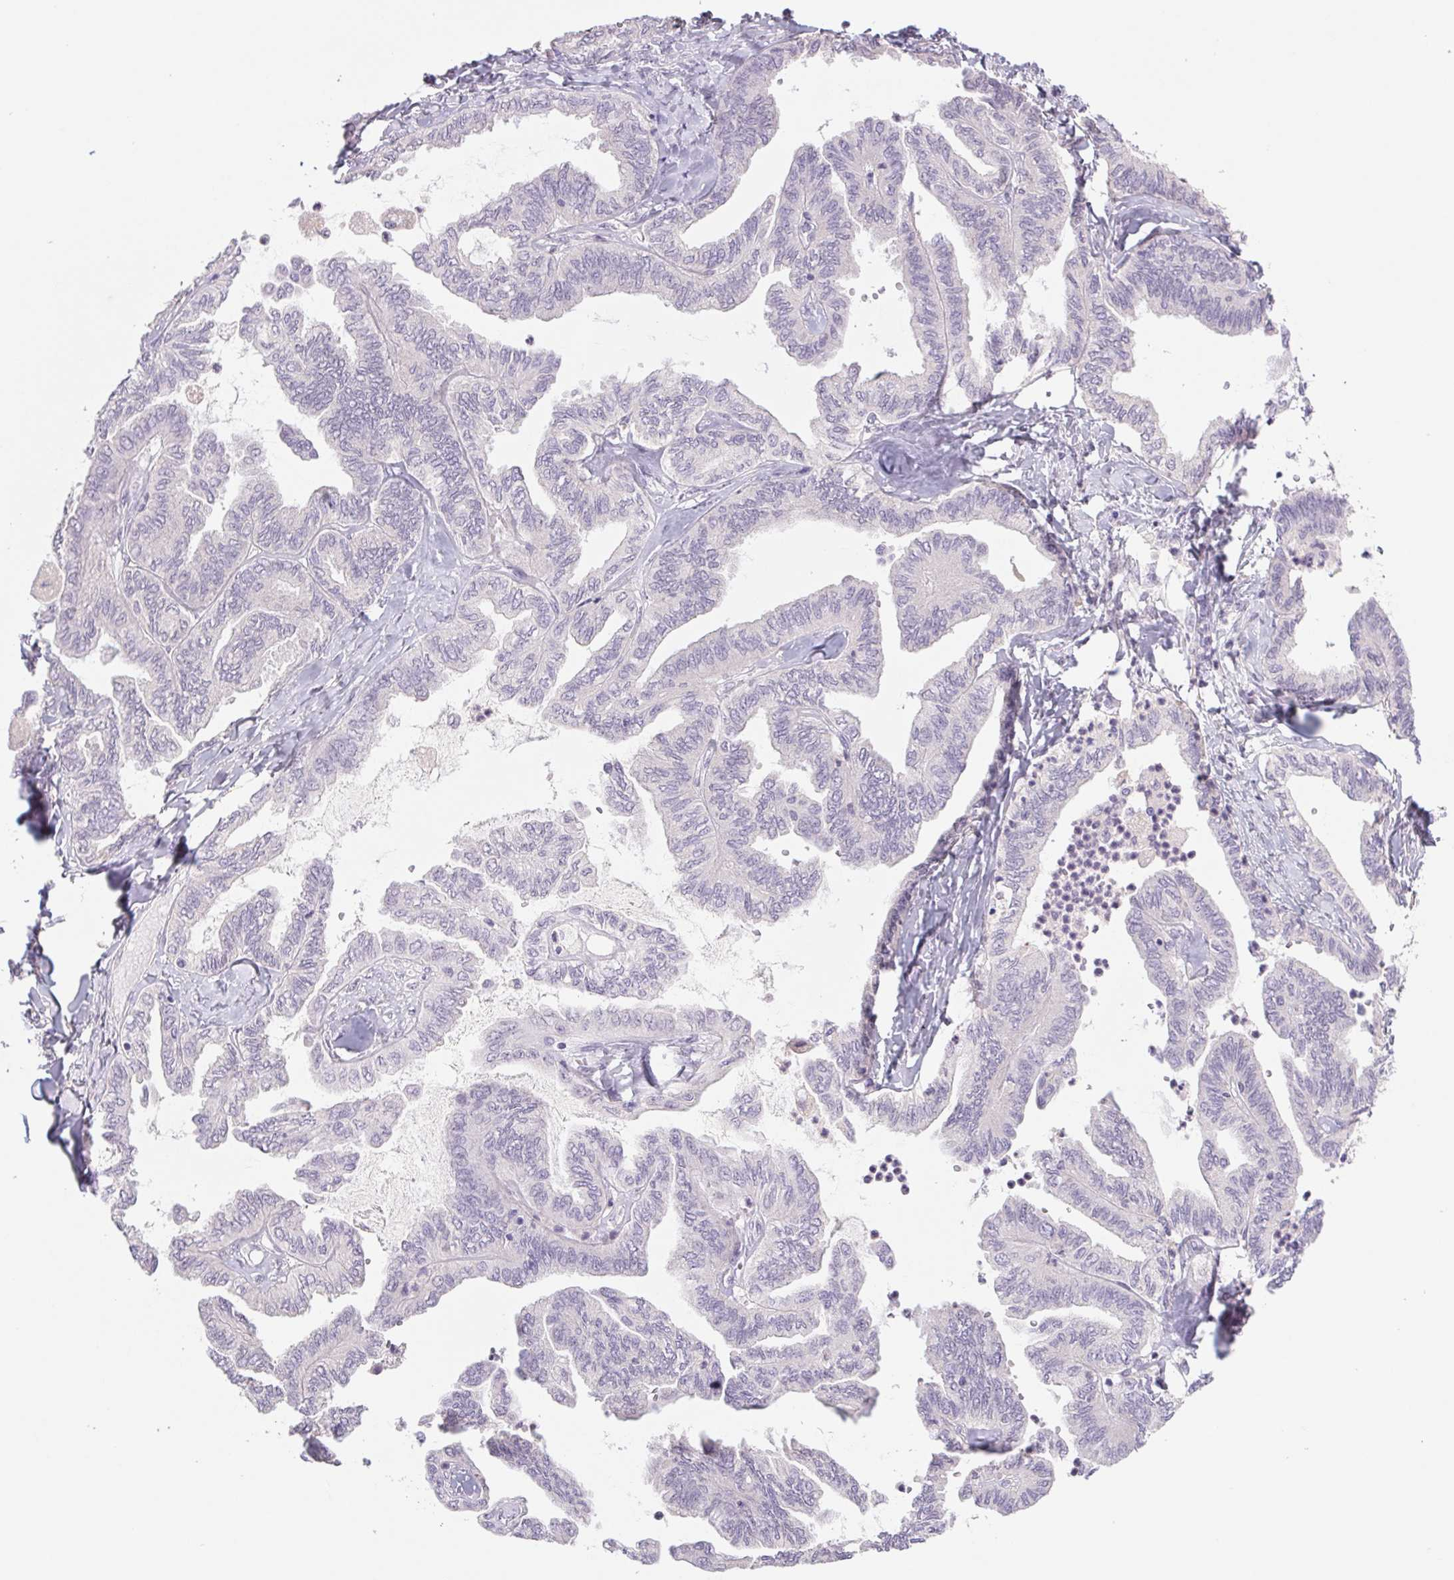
{"staining": {"intensity": "negative", "quantity": "none", "location": "none"}, "tissue": "ovarian cancer", "cell_type": "Tumor cells", "image_type": "cancer", "snomed": [{"axis": "morphology", "description": "Carcinoma, endometroid"}, {"axis": "topography", "description": "Ovary"}], "caption": "This is a histopathology image of immunohistochemistry (IHC) staining of ovarian cancer, which shows no positivity in tumor cells. Nuclei are stained in blue.", "gene": "PNMA8B", "patient": {"sex": "female", "age": 70}}